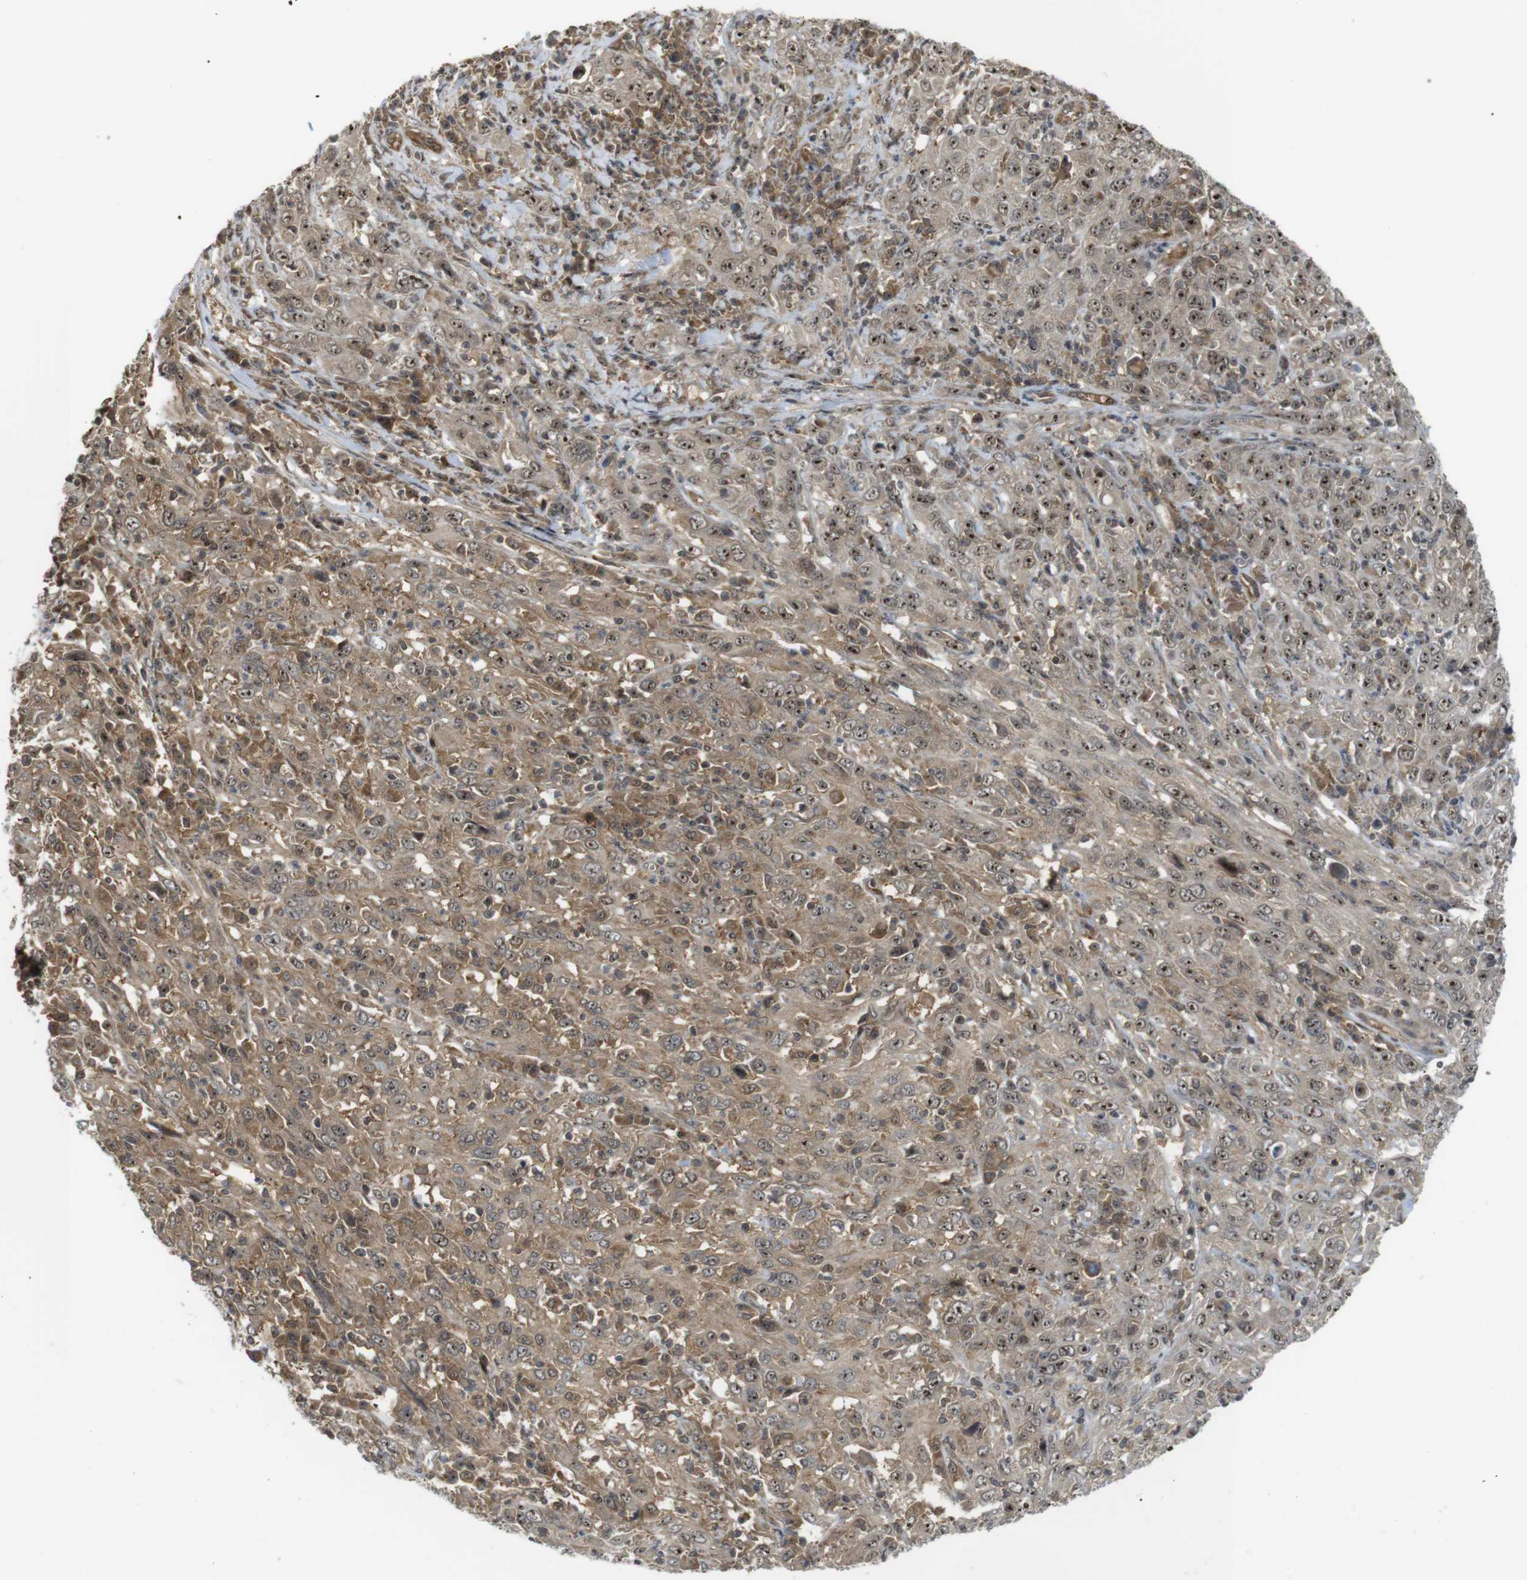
{"staining": {"intensity": "moderate", "quantity": ">75%", "location": "cytoplasmic/membranous,nuclear"}, "tissue": "cervical cancer", "cell_type": "Tumor cells", "image_type": "cancer", "snomed": [{"axis": "morphology", "description": "Squamous cell carcinoma, NOS"}, {"axis": "topography", "description": "Cervix"}], "caption": "Immunohistochemical staining of human cervical squamous cell carcinoma displays medium levels of moderate cytoplasmic/membranous and nuclear staining in about >75% of tumor cells. The staining is performed using DAB (3,3'-diaminobenzidine) brown chromogen to label protein expression. The nuclei are counter-stained blue using hematoxylin.", "gene": "CC2D1A", "patient": {"sex": "female", "age": 46}}